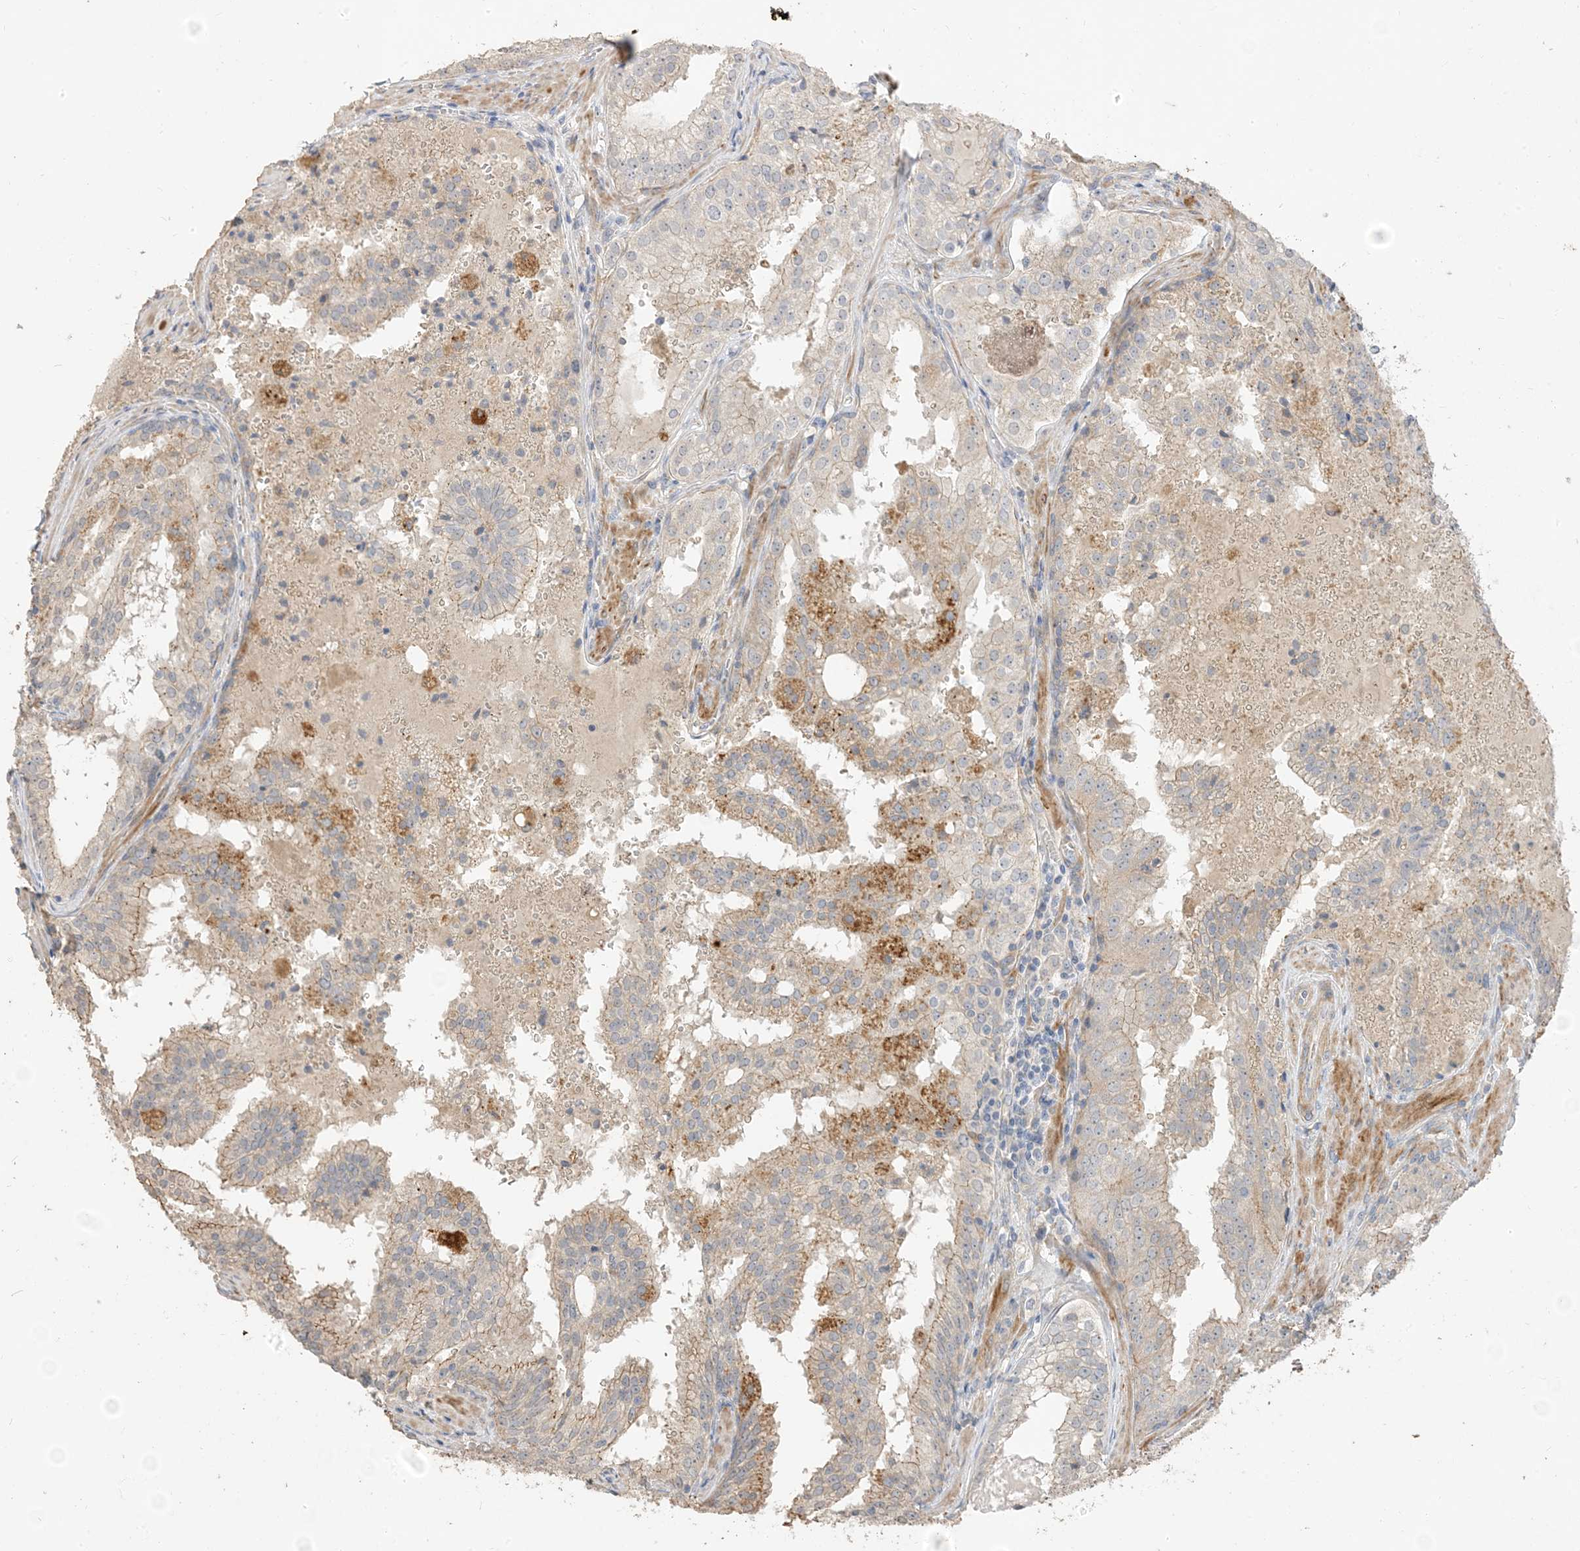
{"staining": {"intensity": "moderate", "quantity": "25%-75%", "location": "cytoplasmic/membranous"}, "tissue": "prostate cancer", "cell_type": "Tumor cells", "image_type": "cancer", "snomed": [{"axis": "morphology", "description": "Adenocarcinoma, High grade"}, {"axis": "topography", "description": "Prostate"}], "caption": "Immunohistochemistry staining of prostate cancer (adenocarcinoma (high-grade)), which demonstrates medium levels of moderate cytoplasmic/membranous staining in approximately 25%-75% of tumor cells indicating moderate cytoplasmic/membranous protein positivity. The staining was performed using DAB (3,3'-diaminobenzidine) (brown) for protein detection and nuclei were counterstained in hematoxylin (blue).", "gene": "RNF175", "patient": {"sex": "male", "age": 68}}